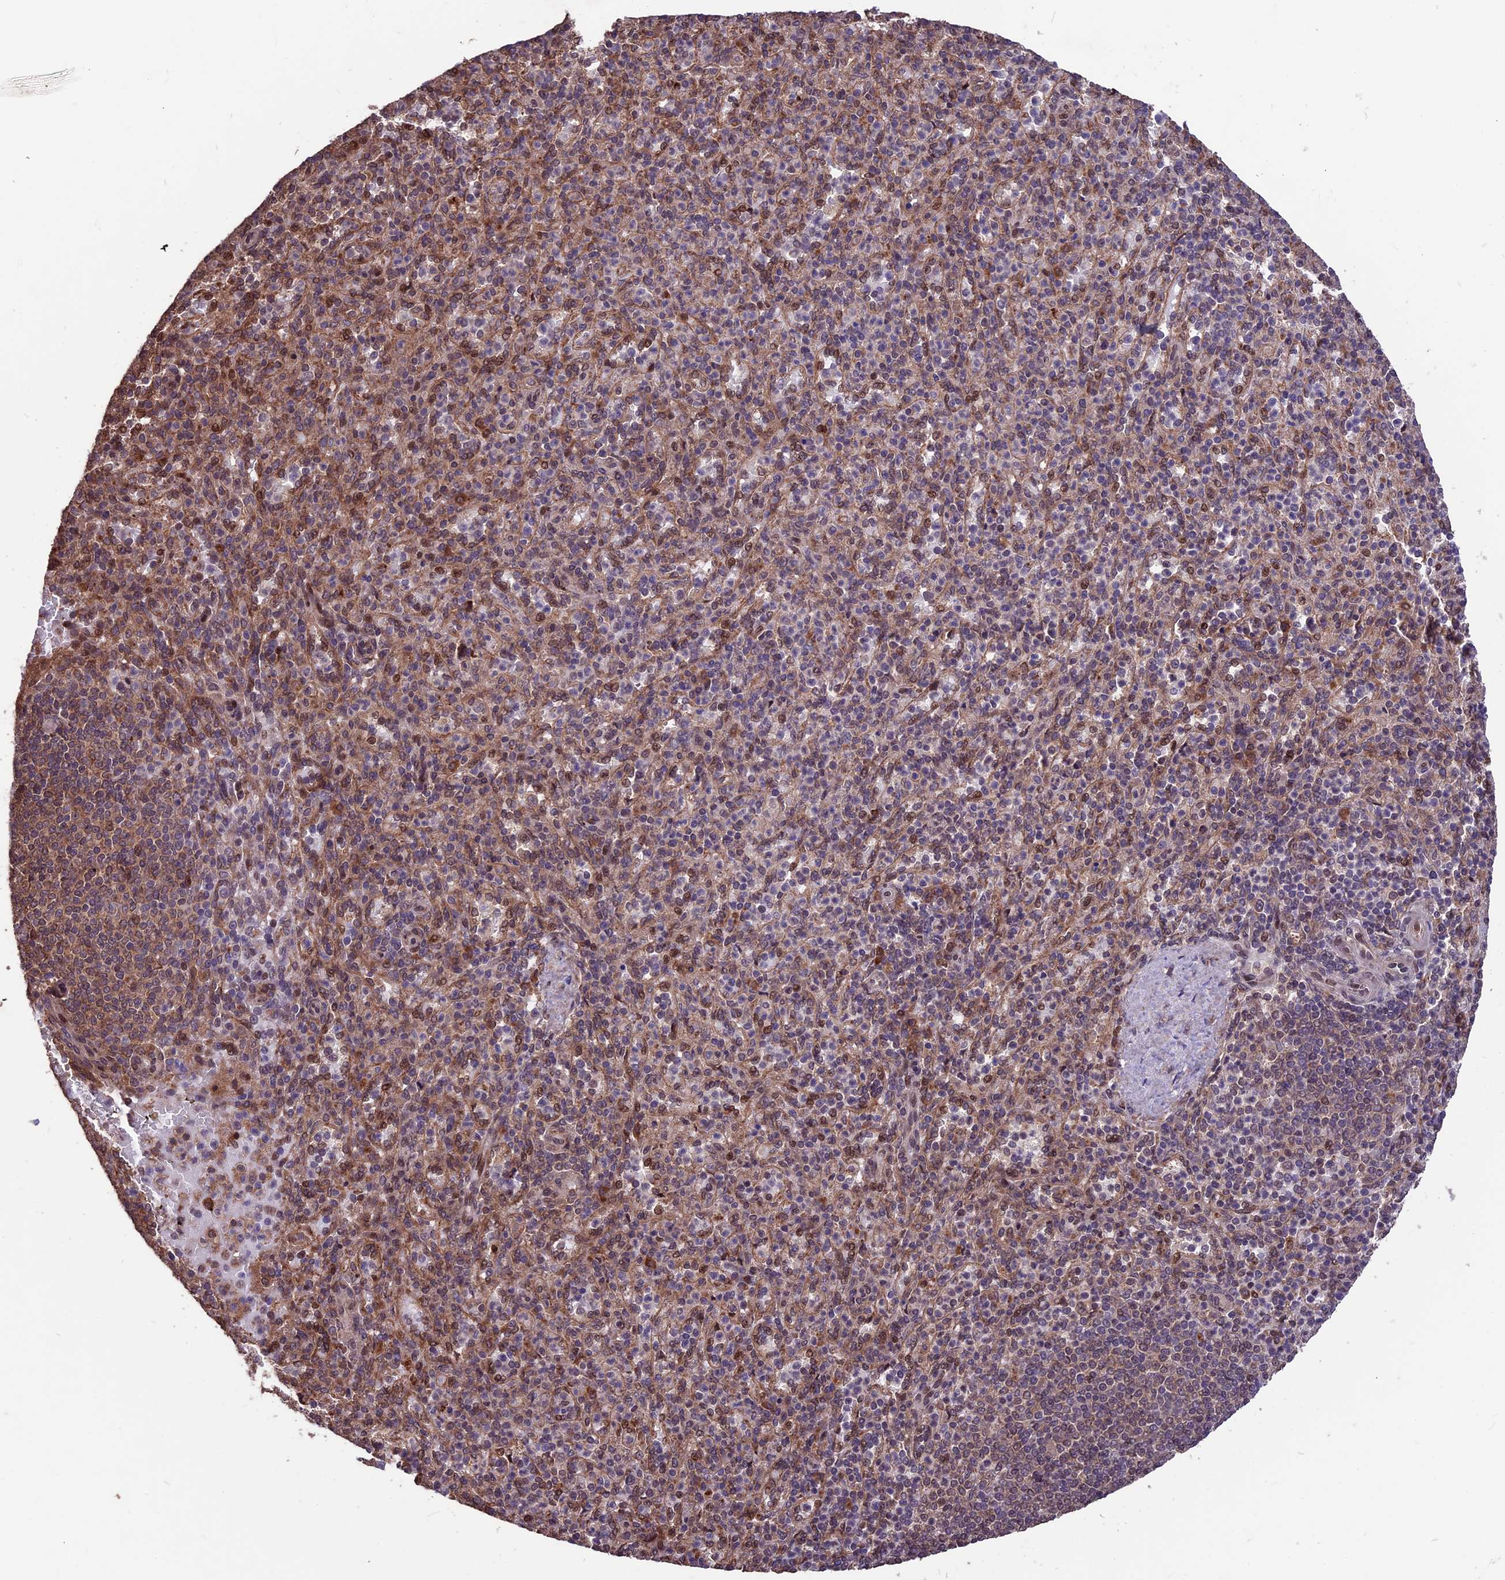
{"staining": {"intensity": "moderate", "quantity": "25%-75%", "location": "cytoplasmic/membranous,nuclear"}, "tissue": "spleen", "cell_type": "Cells in red pulp", "image_type": "normal", "snomed": [{"axis": "morphology", "description": "Normal tissue, NOS"}, {"axis": "topography", "description": "Spleen"}], "caption": "This is a micrograph of immunohistochemistry staining of benign spleen, which shows moderate expression in the cytoplasmic/membranous,nuclear of cells in red pulp.", "gene": "ZNF598", "patient": {"sex": "female", "age": 74}}